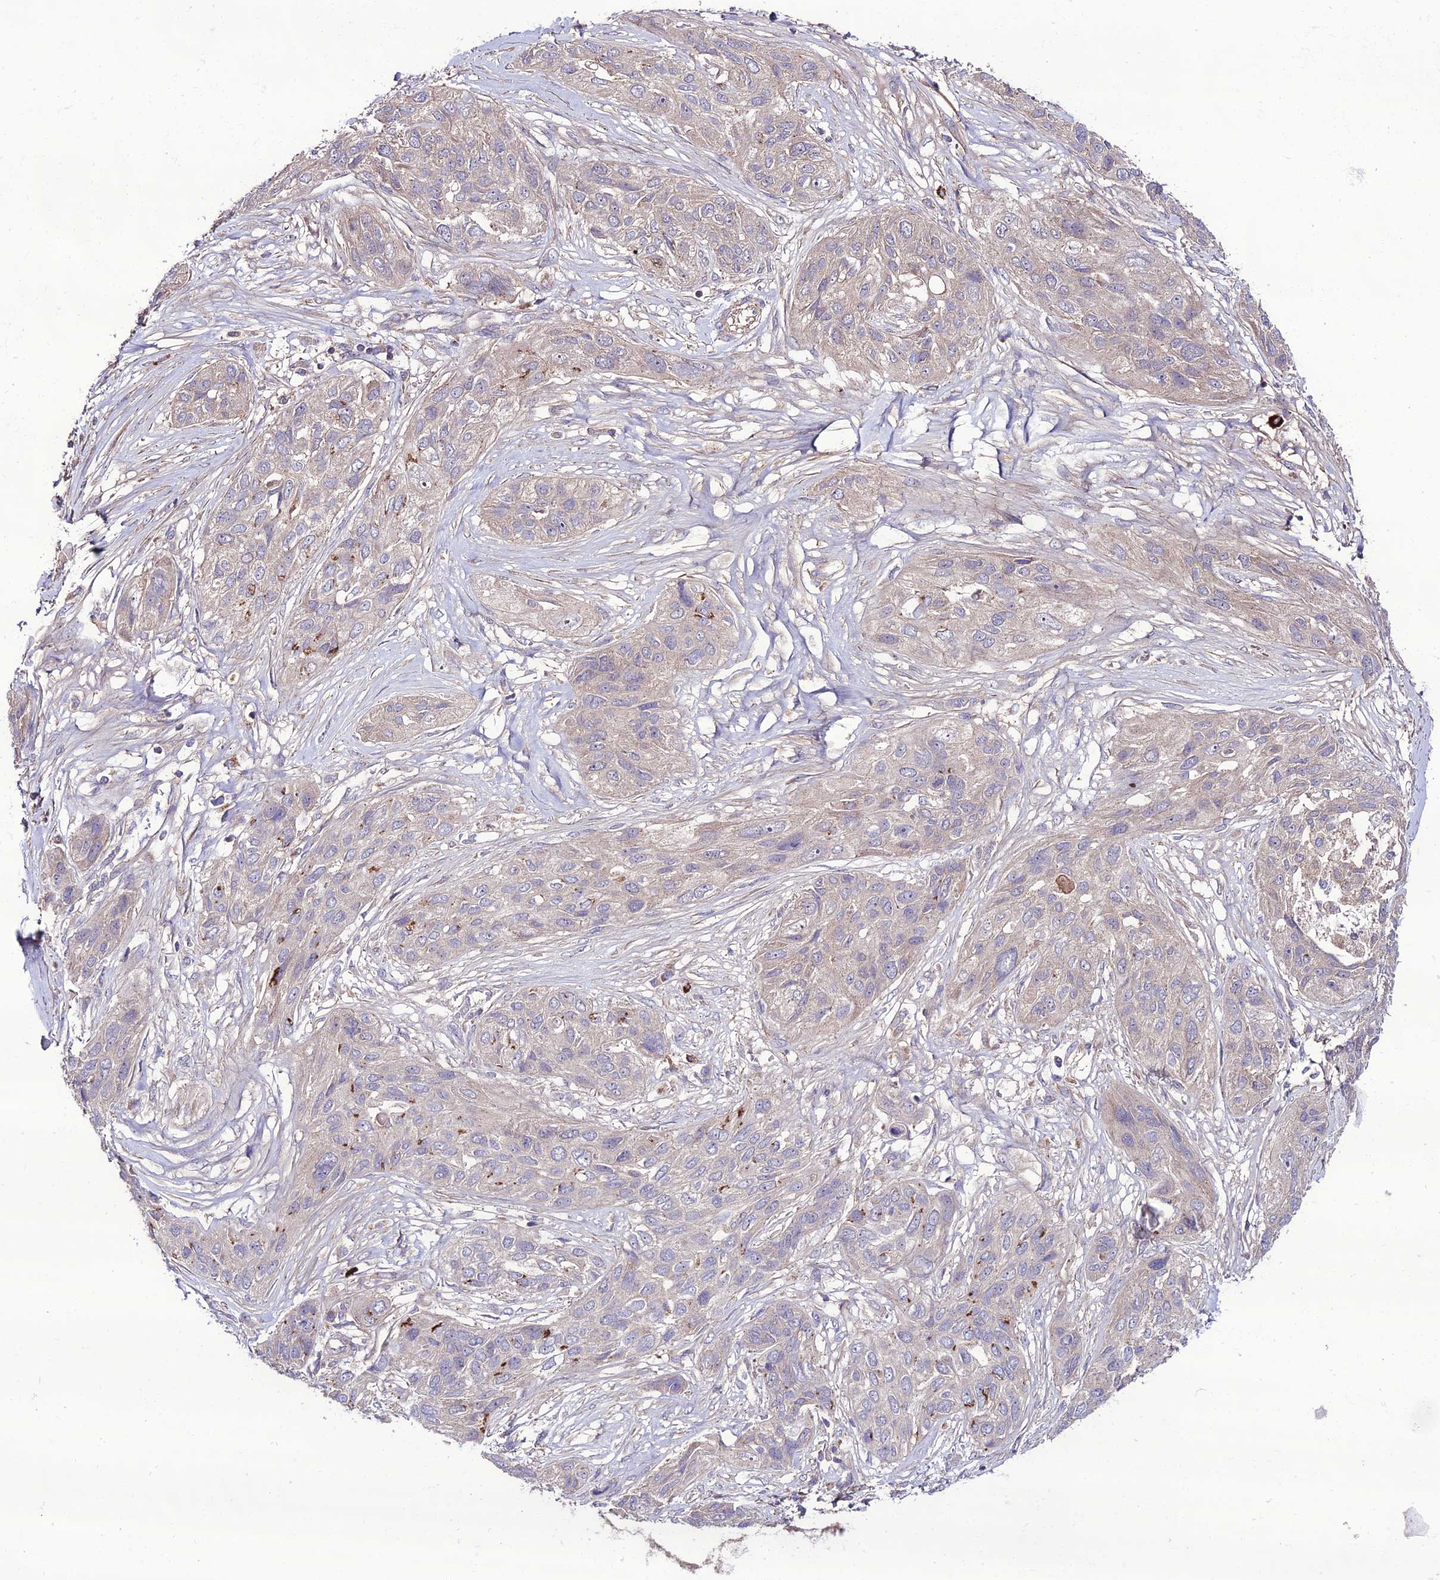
{"staining": {"intensity": "negative", "quantity": "none", "location": "none"}, "tissue": "lung cancer", "cell_type": "Tumor cells", "image_type": "cancer", "snomed": [{"axis": "morphology", "description": "Squamous cell carcinoma, NOS"}, {"axis": "topography", "description": "Lung"}], "caption": "Immunohistochemistry of human lung cancer shows no expression in tumor cells. The staining was performed using DAB to visualize the protein expression in brown, while the nuclei were stained in blue with hematoxylin (Magnification: 20x).", "gene": "PPIL3", "patient": {"sex": "female", "age": 70}}